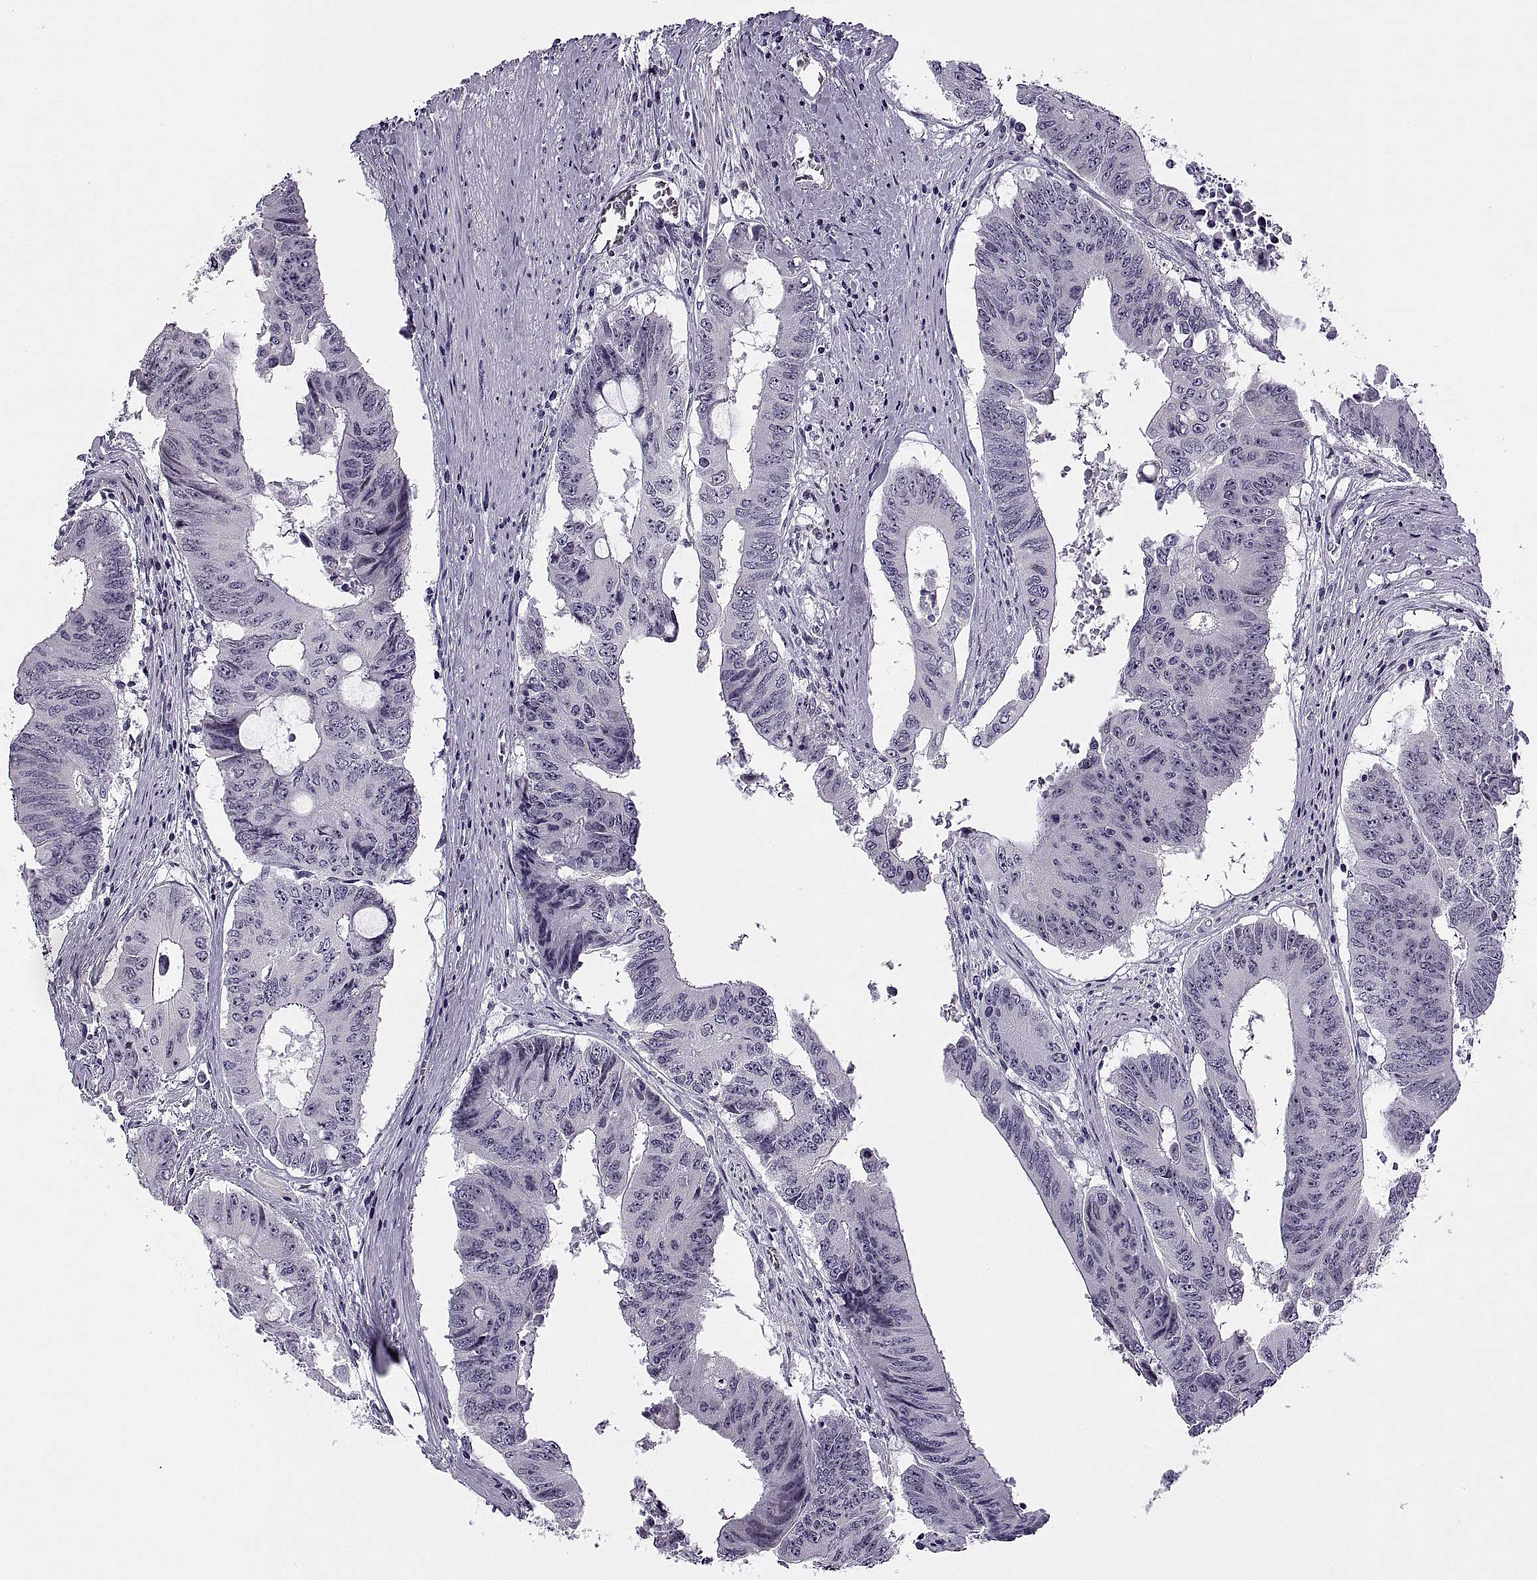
{"staining": {"intensity": "negative", "quantity": "none", "location": "none"}, "tissue": "colorectal cancer", "cell_type": "Tumor cells", "image_type": "cancer", "snomed": [{"axis": "morphology", "description": "Adenocarcinoma, NOS"}, {"axis": "topography", "description": "Rectum"}], "caption": "The image displays no staining of tumor cells in colorectal cancer. (Immunohistochemistry, brightfield microscopy, high magnification).", "gene": "TBC1D3G", "patient": {"sex": "male", "age": 59}}